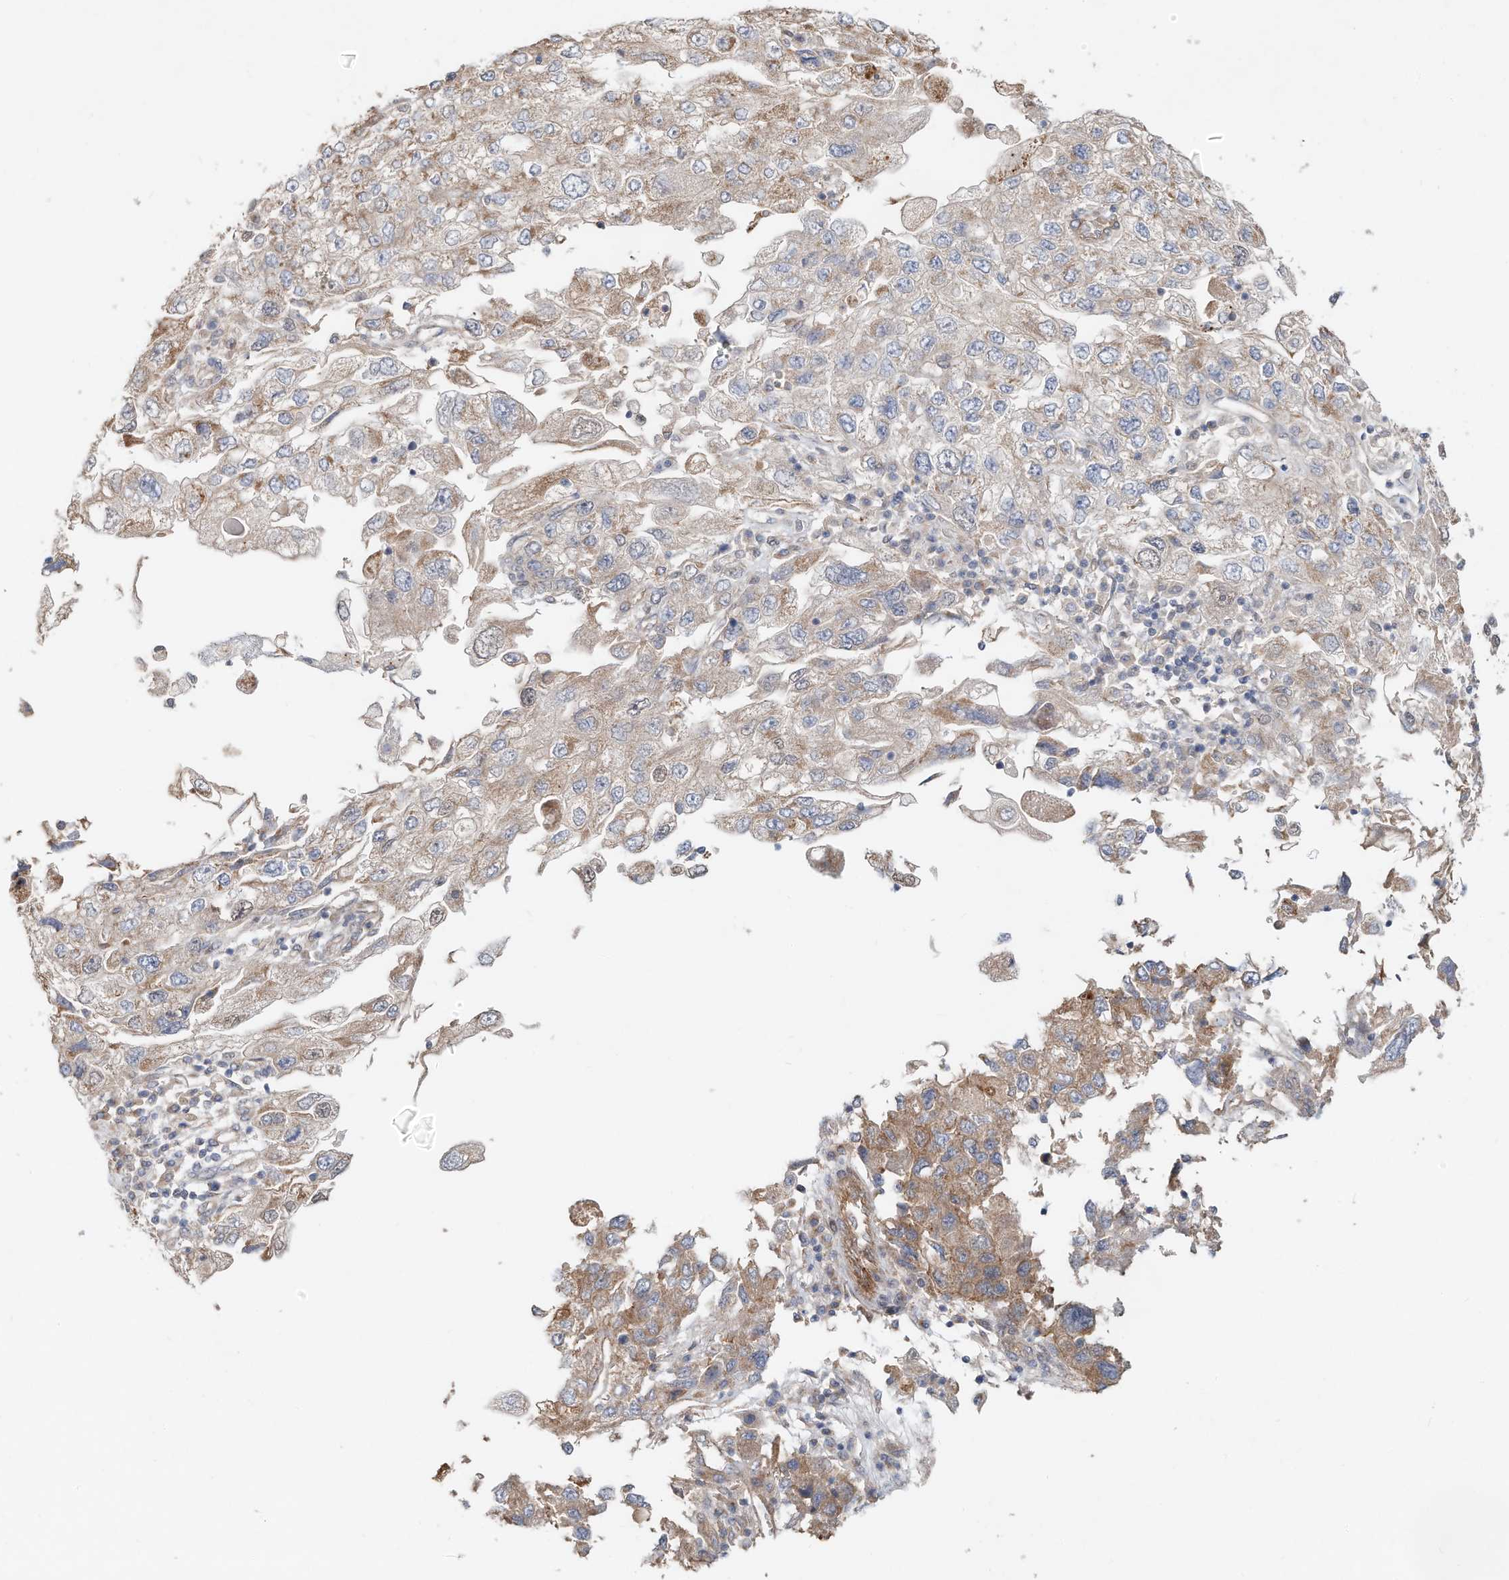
{"staining": {"intensity": "weak", "quantity": "<25%", "location": "cytoplasmic/membranous"}, "tissue": "endometrial cancer", "cell_type": "Tumor cells", "image_type": "cancer", "snomed": [{"axis": "morphology", "description": "Adenocarcinoma, NOS"}, {"axis": "topography", "description": "Endometrium"}], "caption": "High power microscopy histopathology image of an immunohistochemistry photomicrograph of endometrial cancer (adenocarcinoma), revealing no significant positivity in tumor cells. (DAB immunohistochemistry (IHC) visualized using brightfield microscopy, high magnification).", "gene": "HTR5A", "patient": {"sex": "female", "age": 49}}